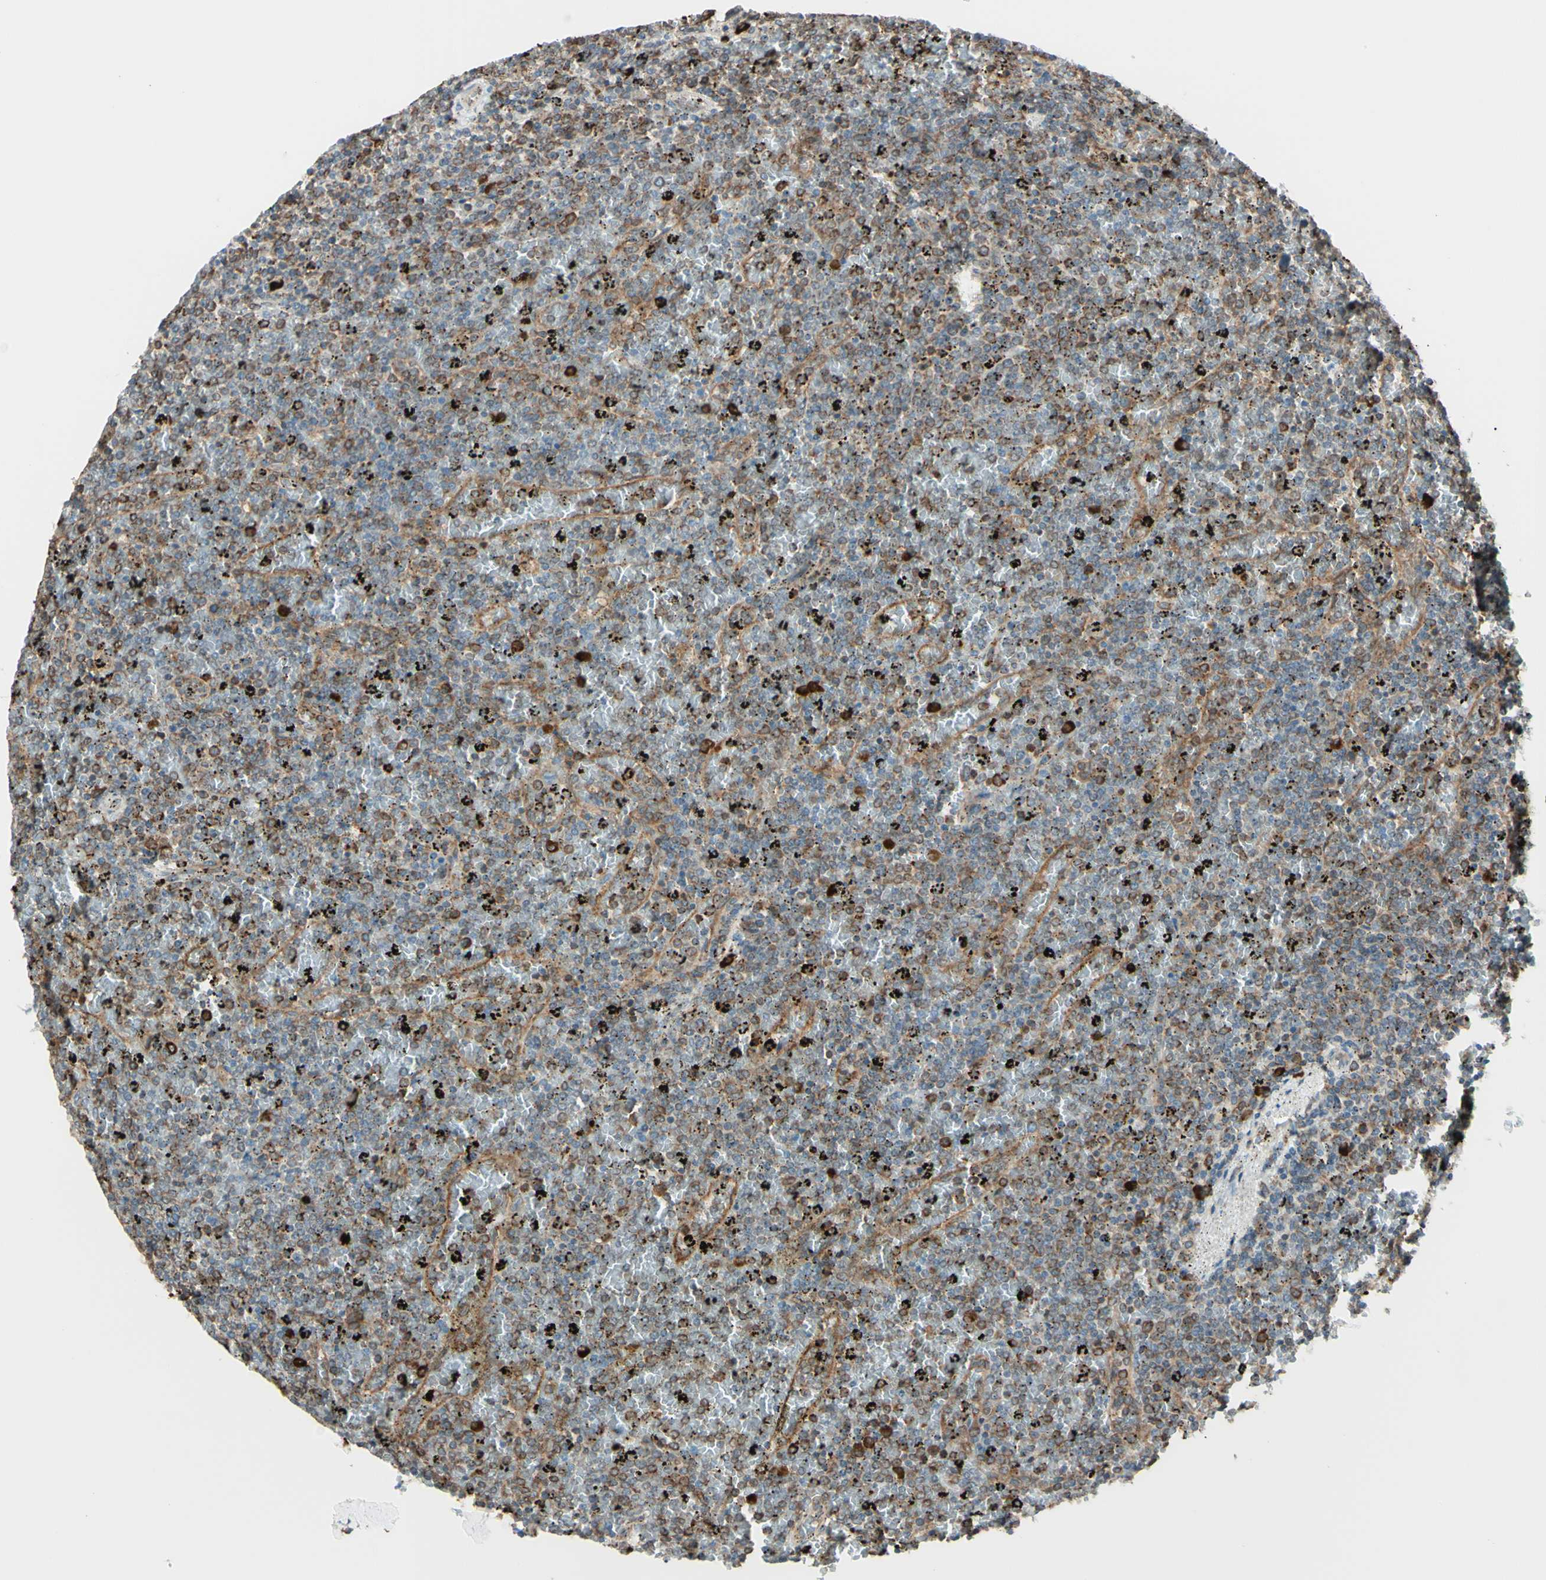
{"staining": {"intensity": "moderate", "quantity": "25%-75%", "location": "cytoplasmic/membranous"}, "tissue": "lymphoma", "cell_type": "Tumor cells", "image_type": "cancer", "snomed": [{"axis": "morphology", "description": "Malignant lymphoma, non-Hodgkin's type, Low grade"}, {"axis": "topography", "description": "Spleen"}], "caption": "Immunohistochemistry histopathology image of low-grade malignant lymphoma, non-Hodgkin's type stained for a protein (brown), which exhibits medium levels of moderate cytoplasmic/membranous positivity in approximately 25%-75% of tumor cells.", "gene": "DNAJB11", "patient": {"sex": "female", "age": 77}}